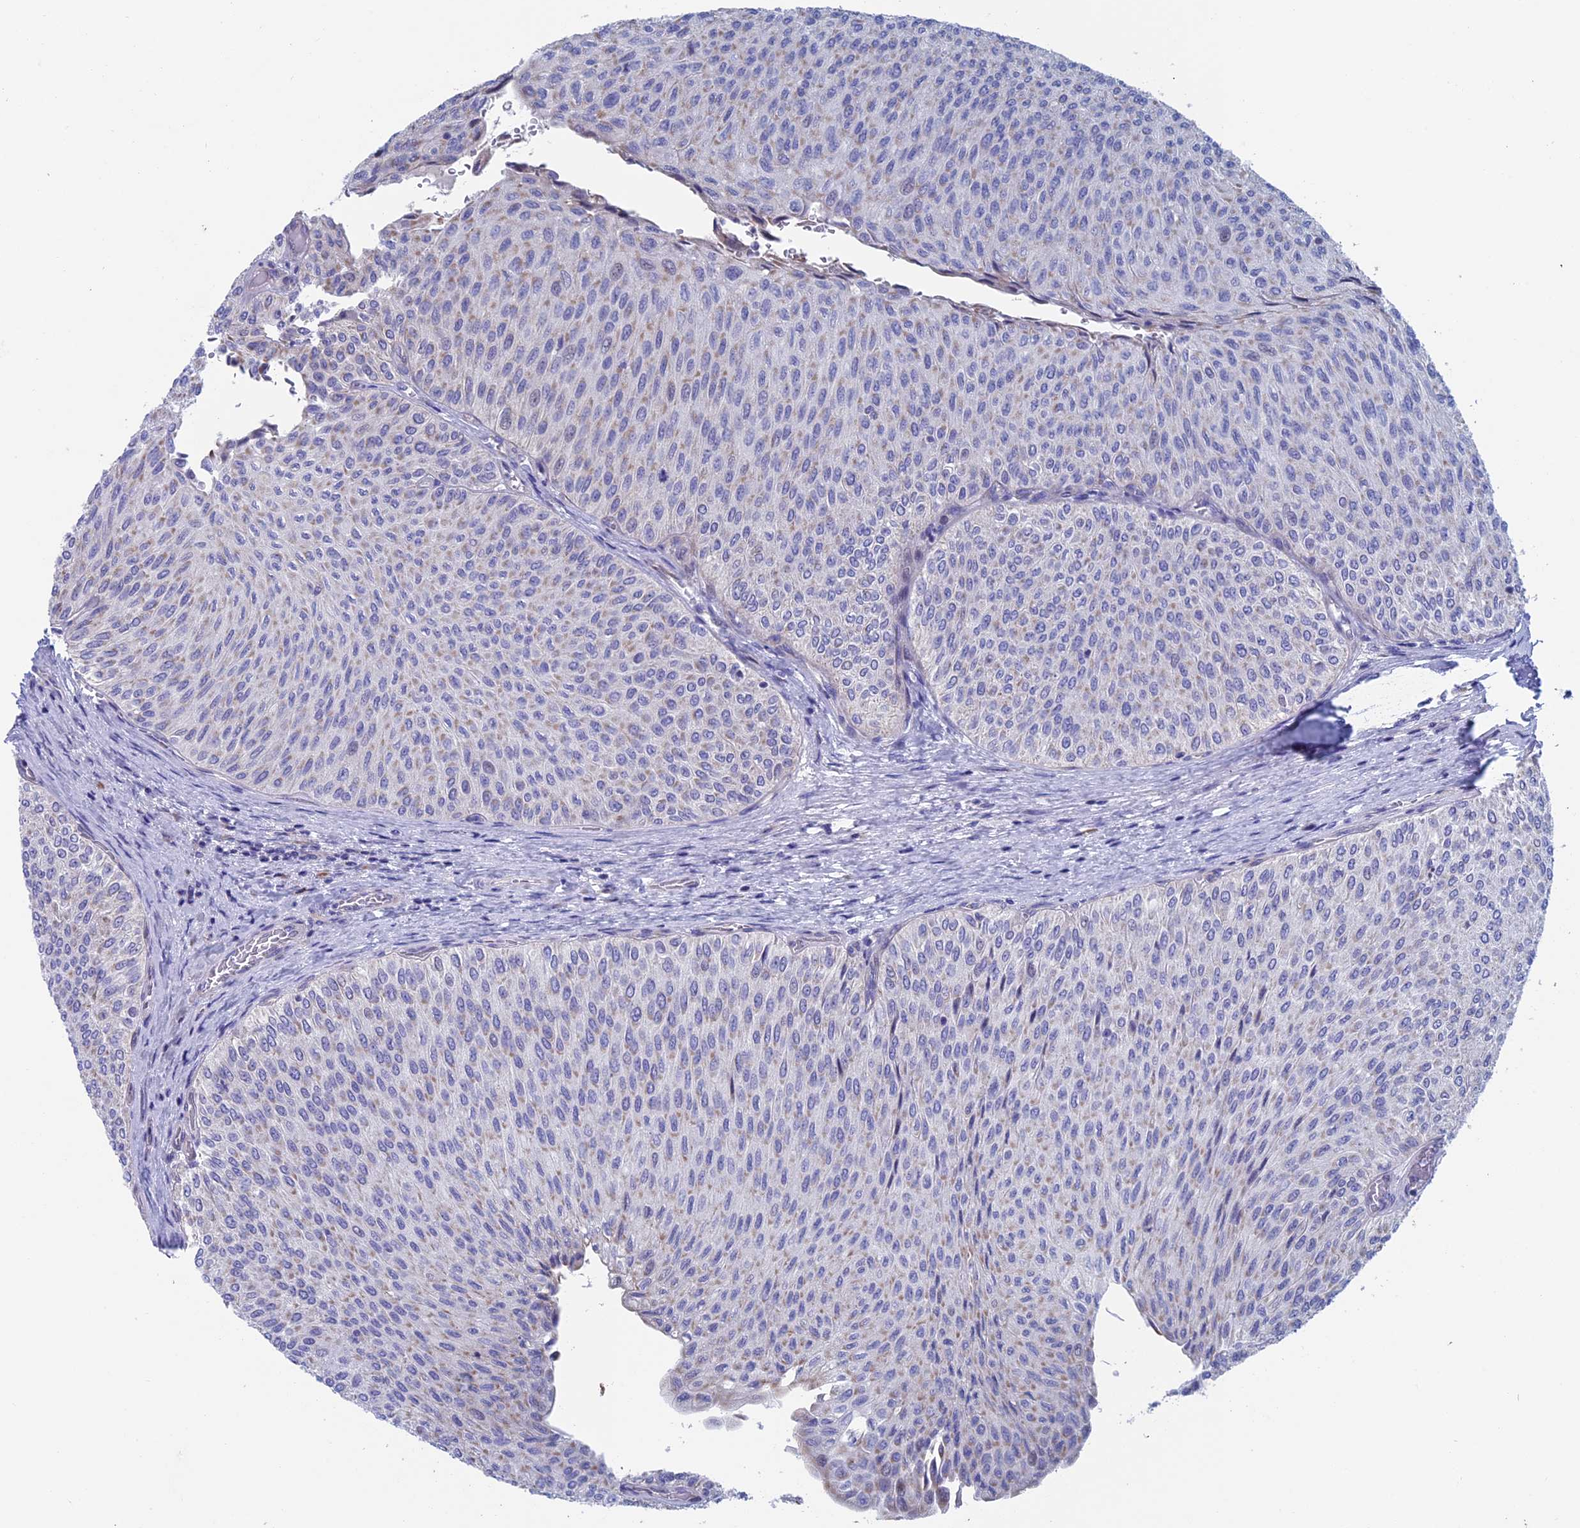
{"staining": {"intensity": "weak", "quantity": "<25%", "location": "cytoplasmic/membranous"}, "tissue": "urothelial cancer", "cell_type": "Tumor cells", "image_type": "cancer", "snomed": [{"axis": "morphology", "description": "Urothelial carcinoma, Low grade"}, {"axis": "topography", "description": "Urinary bladder"}], "caption": "Immunohistochemical staining of human low-grade urothelial carcinoma shows no significant positivity in tumor cells.", "gene": "NIBAN3", "patient": {"sex": "male", "age": 78}}